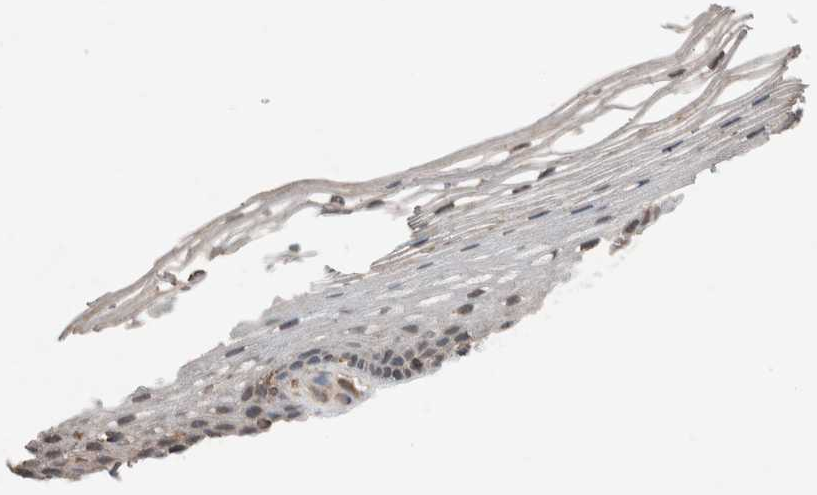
{"staining": {"intensity": "weak", "quantity": "<25%", "location": "cytoplasmic/membranous"}, "tissue": "vagina", "cell_type": "Squamous epithelial cells", "image_type": "normal", "snomed": [{"axis": "morphology", "description": "Normal tissue, NOS"}, {"axis": "topography", "description": "Vagina"}], "caption": "There is no significant staining in squamous epithelial cells of vagina. (Brightfield microscopy of DAB (3,3'-diaminobenzidine) immunohistochemistry at high magnification).", "gene": "KLK14", "patient": {"sex": "female", "age": 46}}